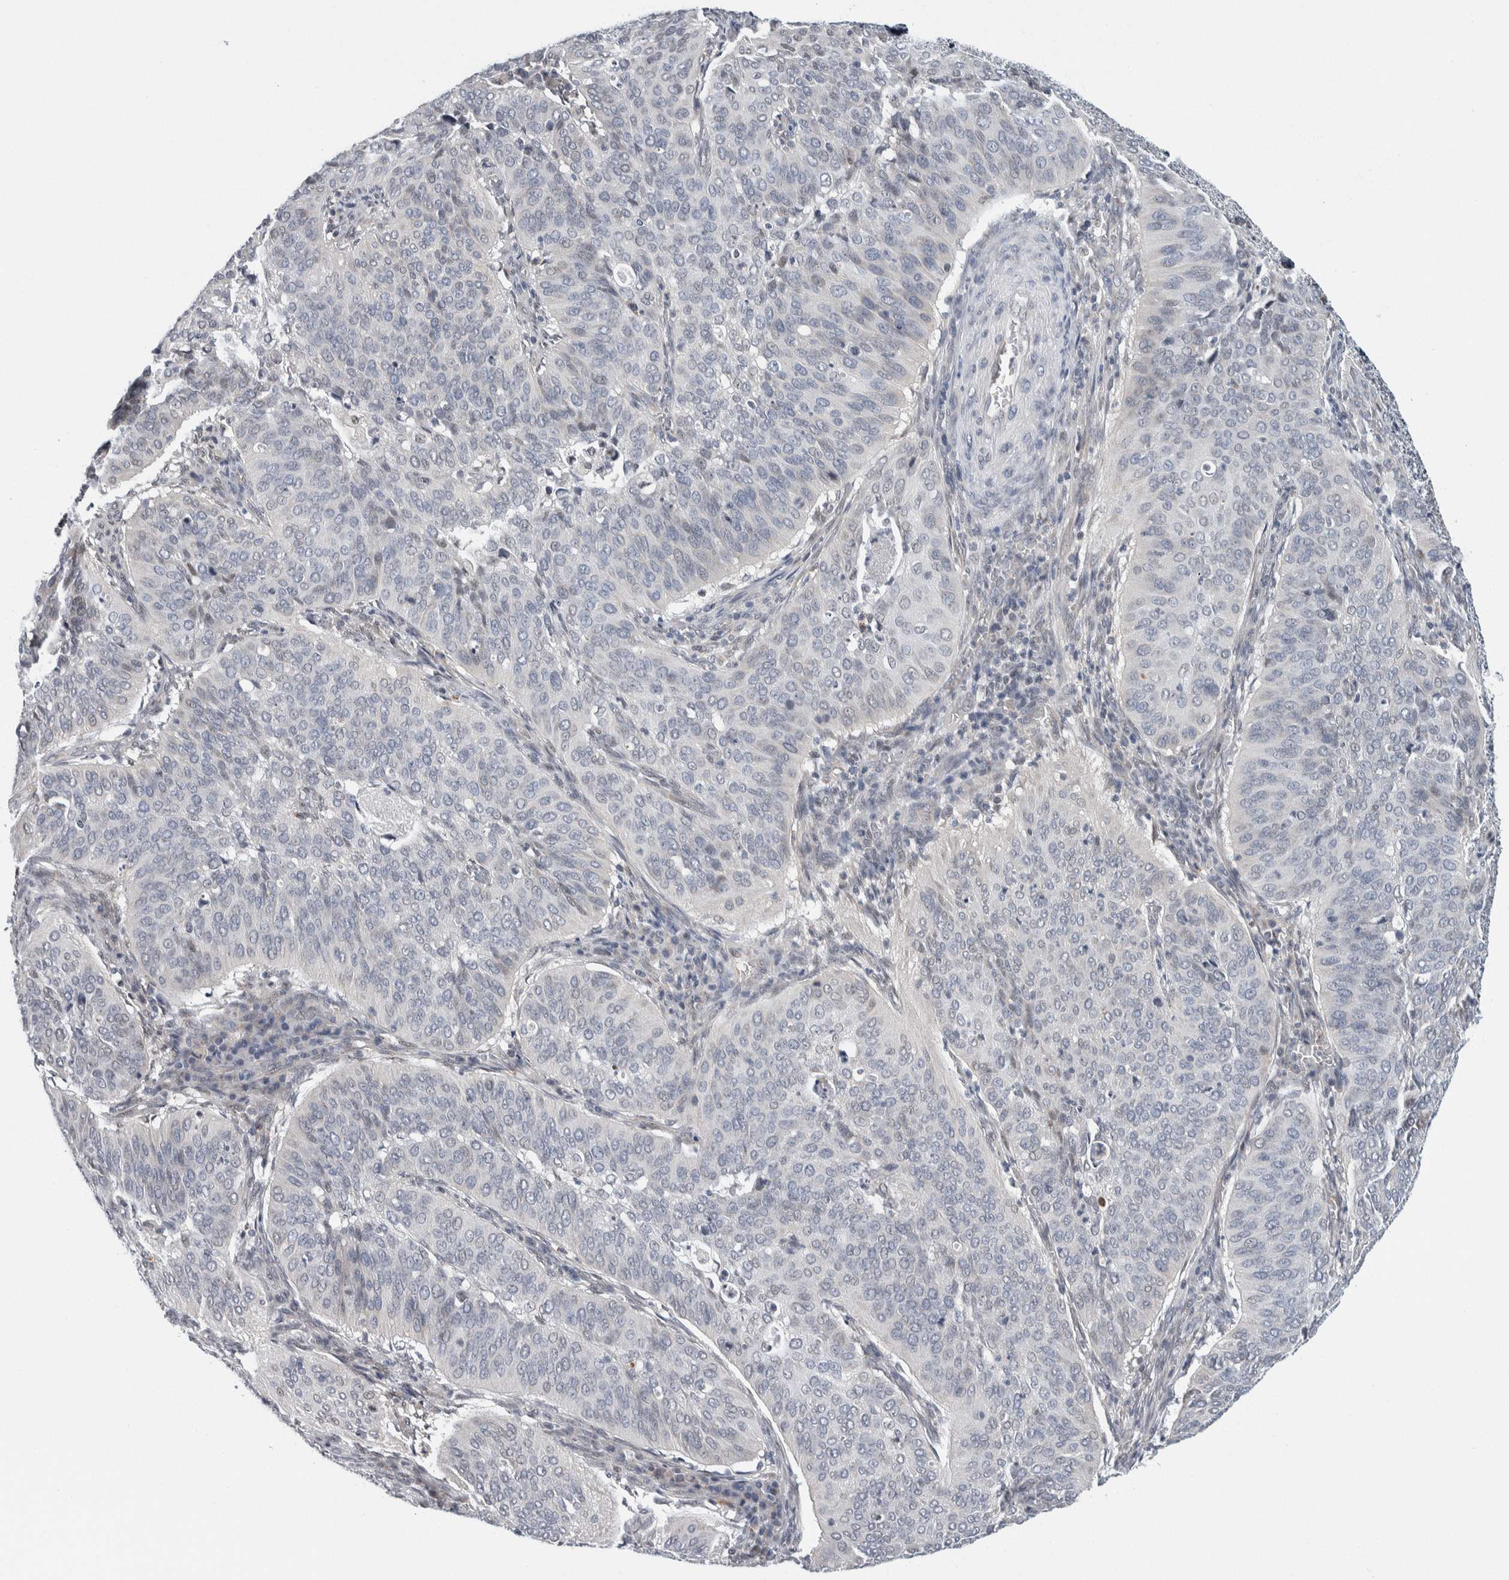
{"staining": {"intensity": "negative", "quantity": "none", "location": "none"}, "tissue": "cervical cancer", "cell_type": "Tumor cells", "image_type": "cancer", "snomed": [{"axis": "morphology", "description": "Normal tissue, NOS"}, {"axis": "morphology", "description": "Squamous cell carcinoma, NOS"}, {"axis": "topography", "description": "Cervix"}], "caption": "IHC image of neoplastic tissue: human squamous cell carcinoma (cervical) stained with DAB (3,3'-diaminobenzidine) shows no significant protein positivity in tumor cells.", "gene": "NEUROD1", "patient": {"sex": "female", "age": 39}}